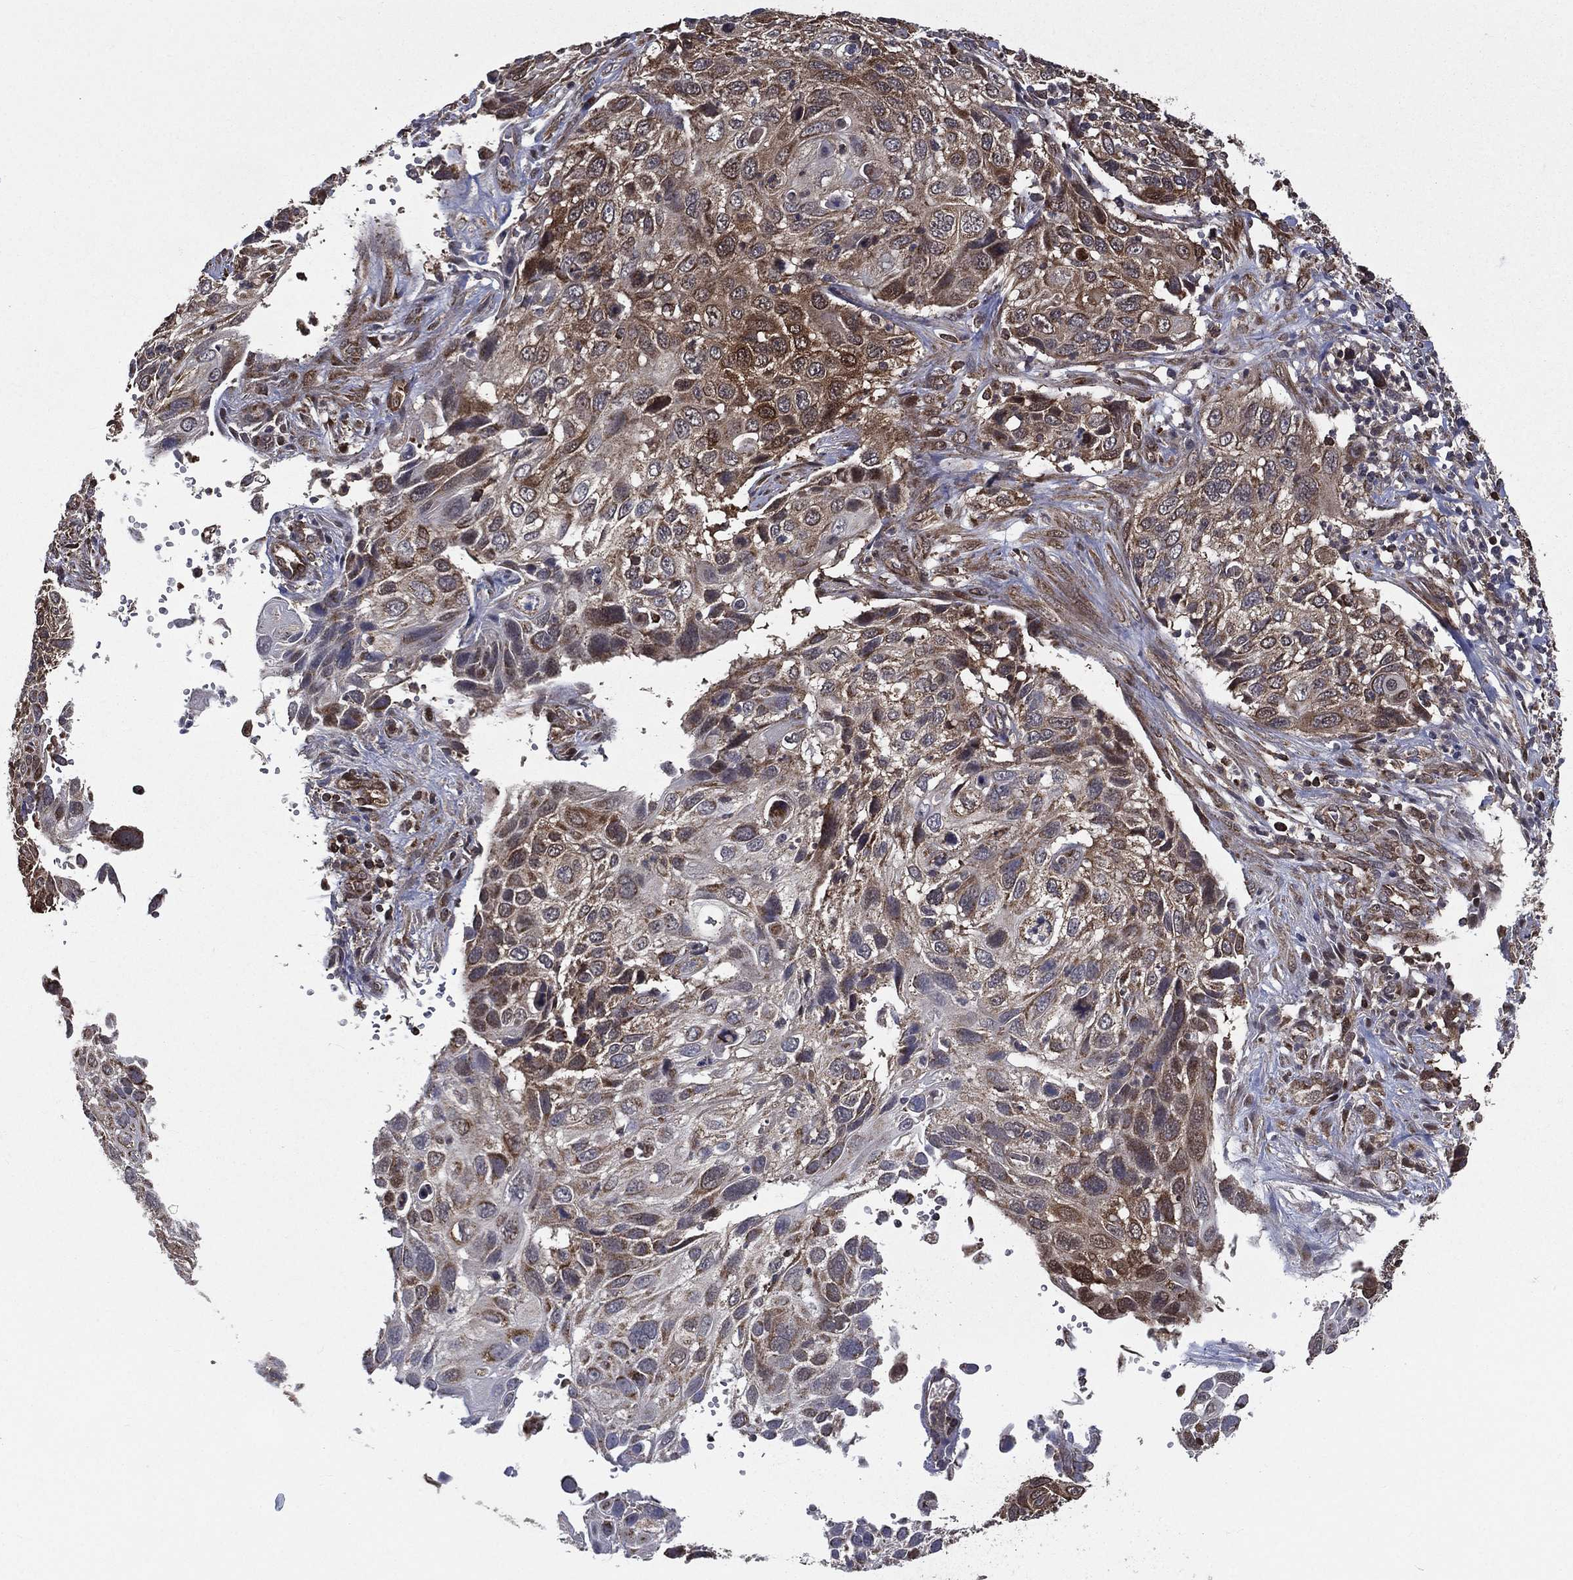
{"staining": {"intensity": "moderate", "quantity": "<25%", "location": "cytoplasmic/membranous"}, "tissue": "cervical cancer", "cell_type": "Tumor cells", "image_type": "cancer", "snomed": [{"axis": "morphology", "description": "Squamous cell carcinoma, NOS"}, {"axis": "topography", "description": "Cervix"}], "caption": "Moderate cytoplasmic/membranous expression for a protein is present in approximately <25% of tumor cells of cervical cancer using IHC.", "gene": "RIGI", "patient": {"sex": "female", "age": 70}}